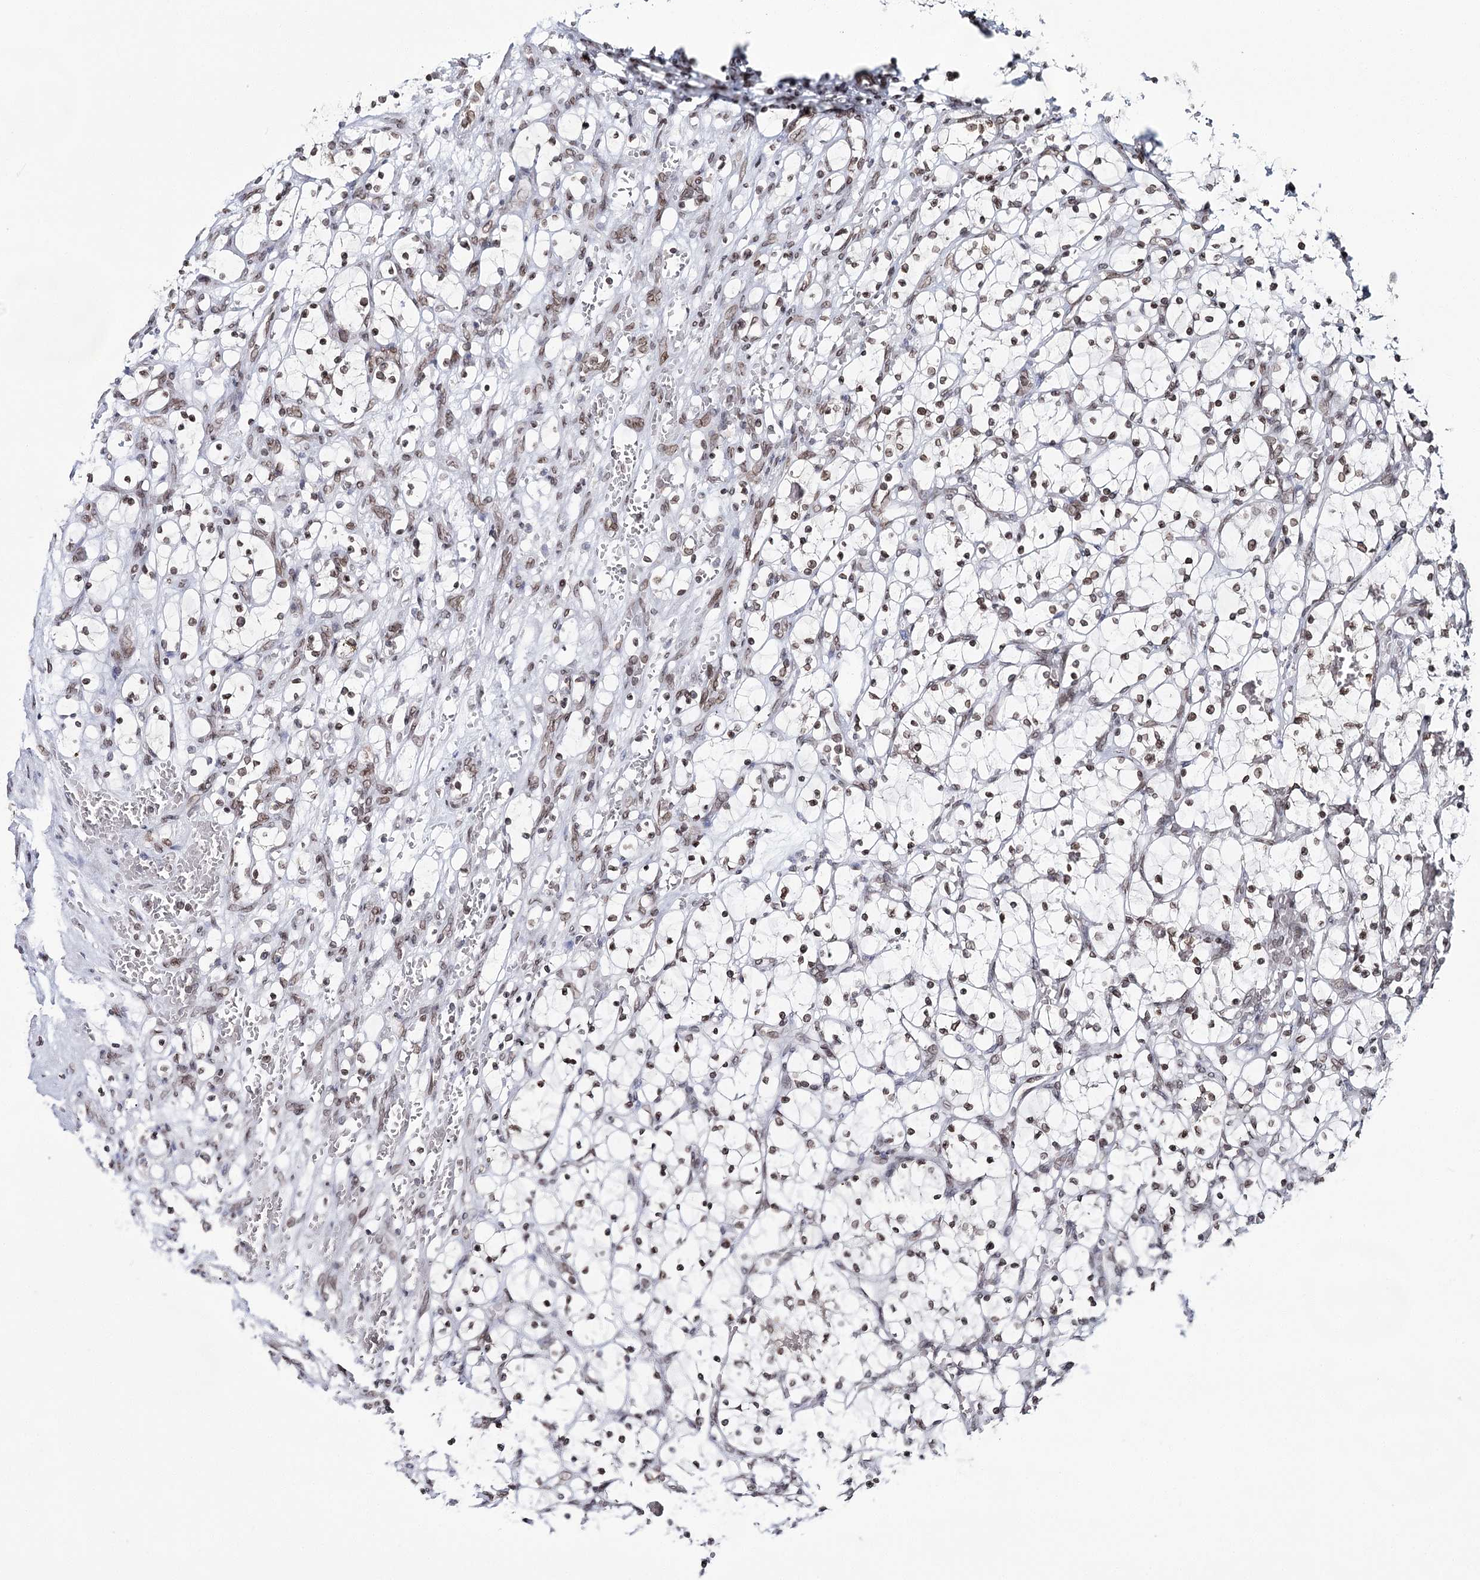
{"staining": {"intensity": "weak", "quantity": ">75%", "location": "nuclear"}, "tissue": "renal cancer", "cell_type": "Tumor cells", "image_type": "cancer", "snomed": [{"axis": "morphology", "description": "Adenocarcinoma, NOS"}, {"axis": "topography", "description": "Kidney"}], "caption": "This is an image of immunohistochemistry staining of renal adenocarcinoma, which shows weak expression in the nuclear of tumor cells.", "gene": "KIAA0930", "patient": {"sex": "female", "age": 69}}